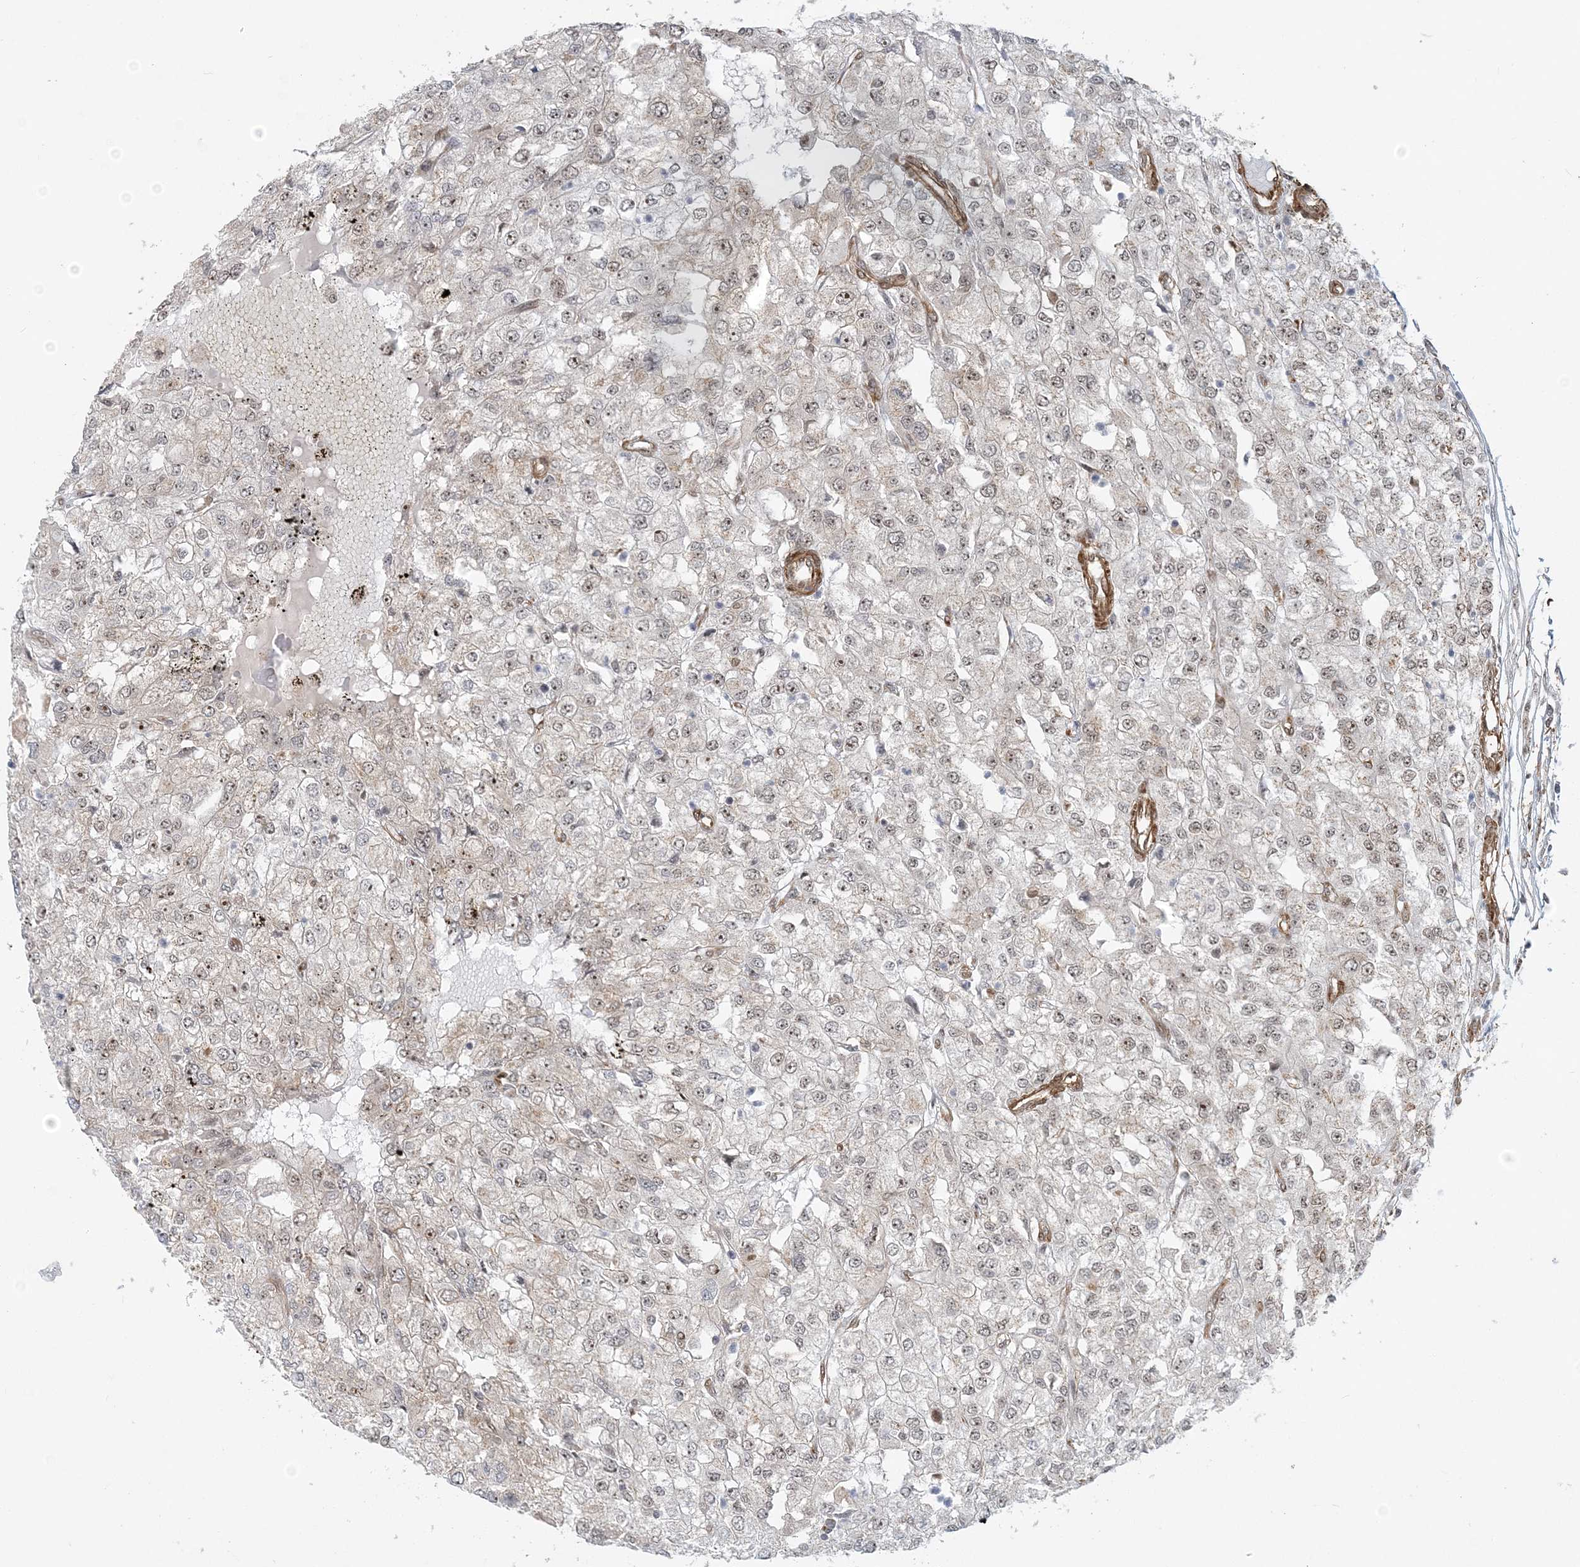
{"staining": {"intensity": "weak", "quantity": "<25%", "location": "nuclear"}, "tissue": "renal cancer", "cell_type": "Tumor cells", "image_type": "cancer", "snomed": [{"axis": "morphology", "description": "Adenocarcinoma, NOS"}, {"axis": "topography", "description": "Kidney"}], "caption": "Tumor cells are negative for brown protein staining in adenocarcinoma (renal).", "gene": "PLRG1", "patient": {"sex": "female", "age": 54}}